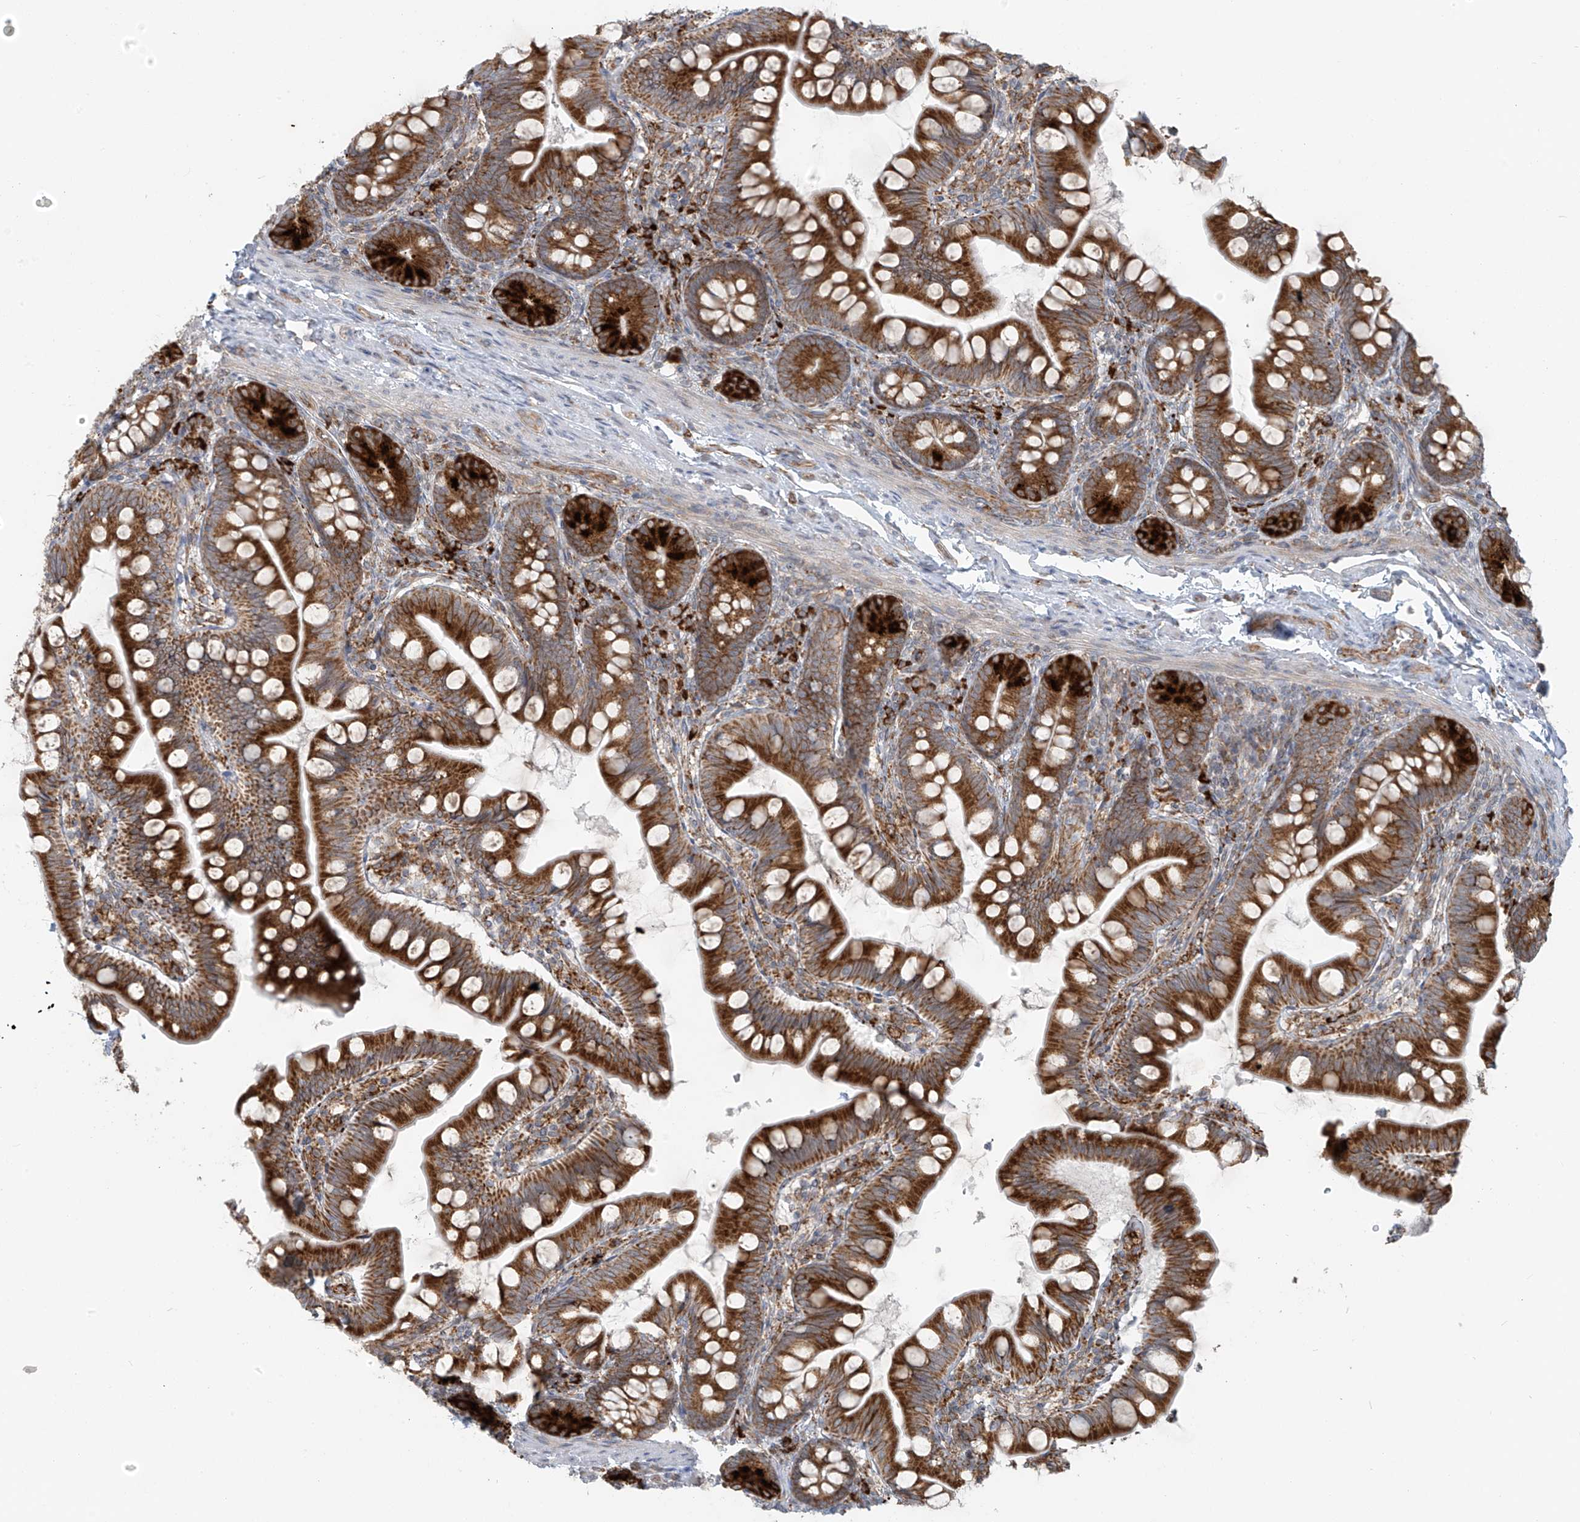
{"staining": {"intensity": "strong", "quantity": ">75%", "location": "cytoplasmic/membranous"}, "tissue": "small intestine", "cell_type": "Glandular cells", "image_type": "normal", "snomed": [{"axis": "morphology", "description": "Normal tissue, NOS"}, {"axis": "topography", "description": "Small intestine"}], "caption": "Glandular cells reveal high levels of strong cytoplasmic/membranous positivity in about >75% of cells in normal human small intestine.", "gene": "KATNIP", "patient": {"sex": "male", "age": 7}}